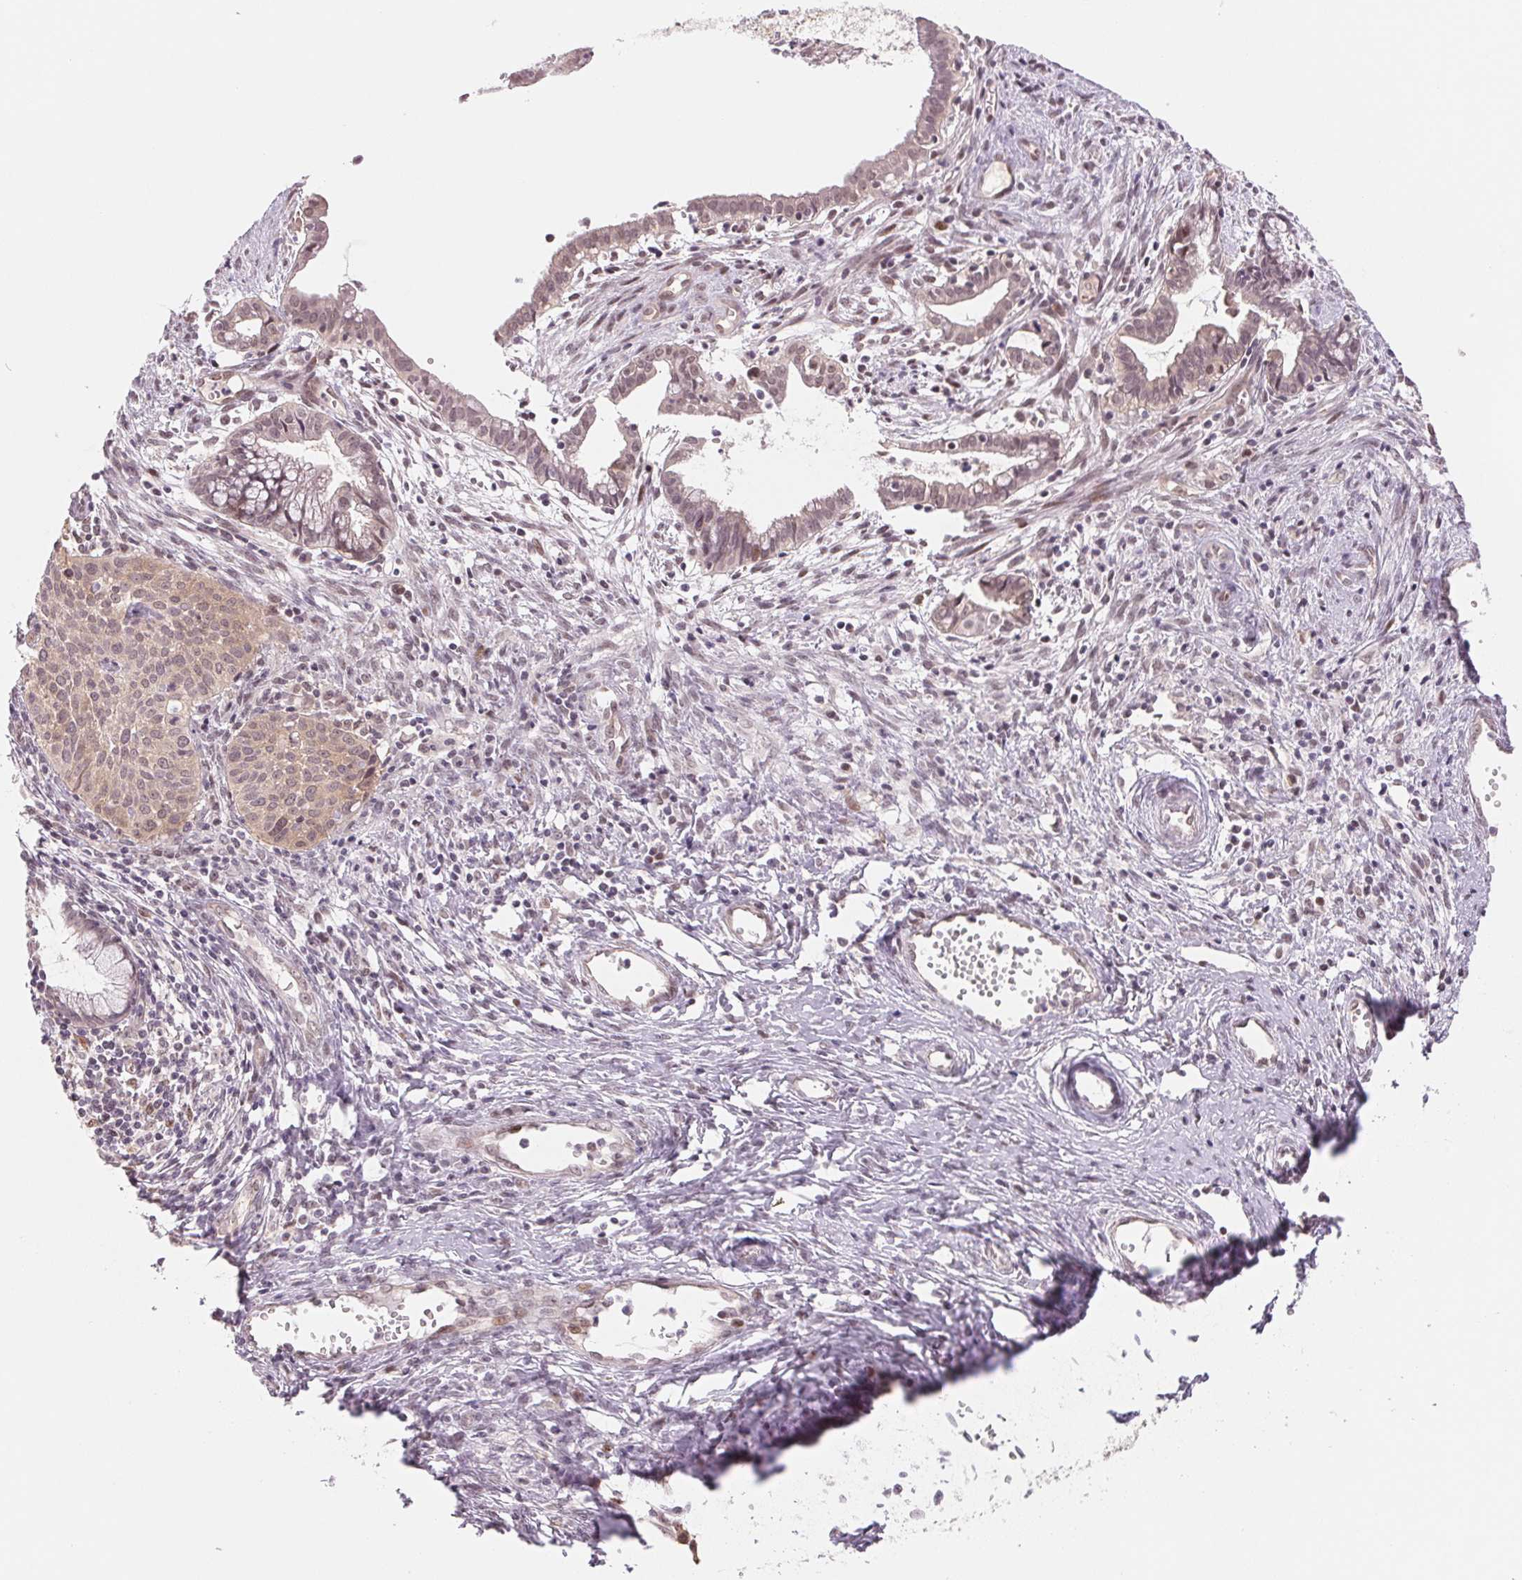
{"staining": {"intensity": "weak", "quantity": "<25%", "location": "cytoplasmic/membranous,nuclear"}, "tissue": "cervical cancer", "cell_type": "Tumor cells", "image_type": "cancer", "snomed": [{"axis": "morphology", "description": "Squamous cell carcinoma, NOS"}, {"axis": "topography", "description": "Cervix"}], "caption": "Tumor cells show no significant positivity in cervical cancer.", "gene": "DNAJB6", "patient": {"sex": "female", "age": 38}}